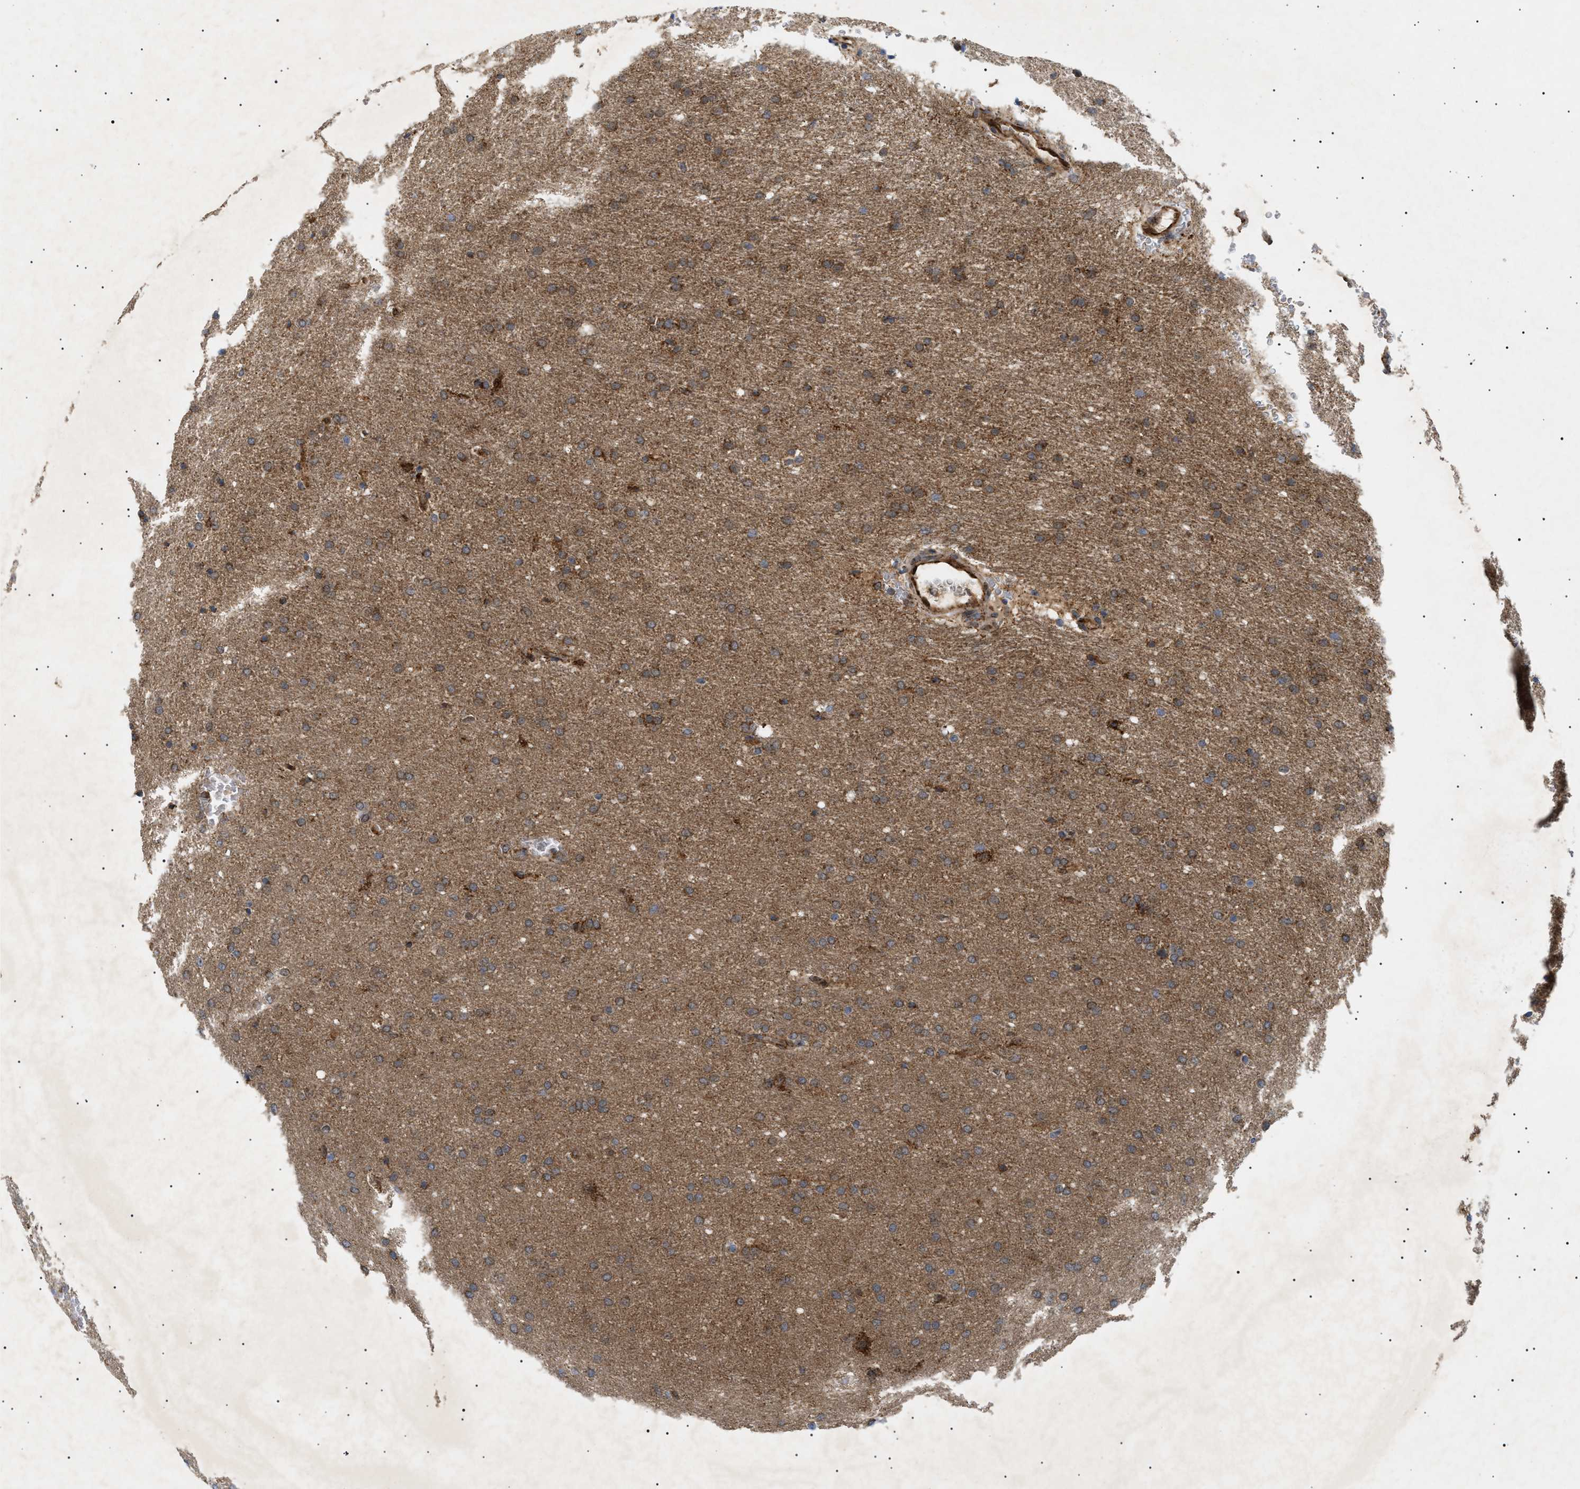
{"staining": {"intensity": "moderate", "quantity": "25%-75%", "location": "cytoplasmic/membranous"}, "tissue": "glioma", "cell_type": "Tumor cells", "image_type": "cancer", "snomed": [{"axis": "morphology", "description": "Glioma, malignant, Low grade"}, {"axis": "topography", "description": "Brain"}], "caption": "Tumor cells display medium levels of moderate cytoplasmic/membranous positivity in approximately 25%-75% of cells in human malignant glioma (low-grade).", "gene": "SIRT5", "patient": {"sex": "female", "age": 37}}